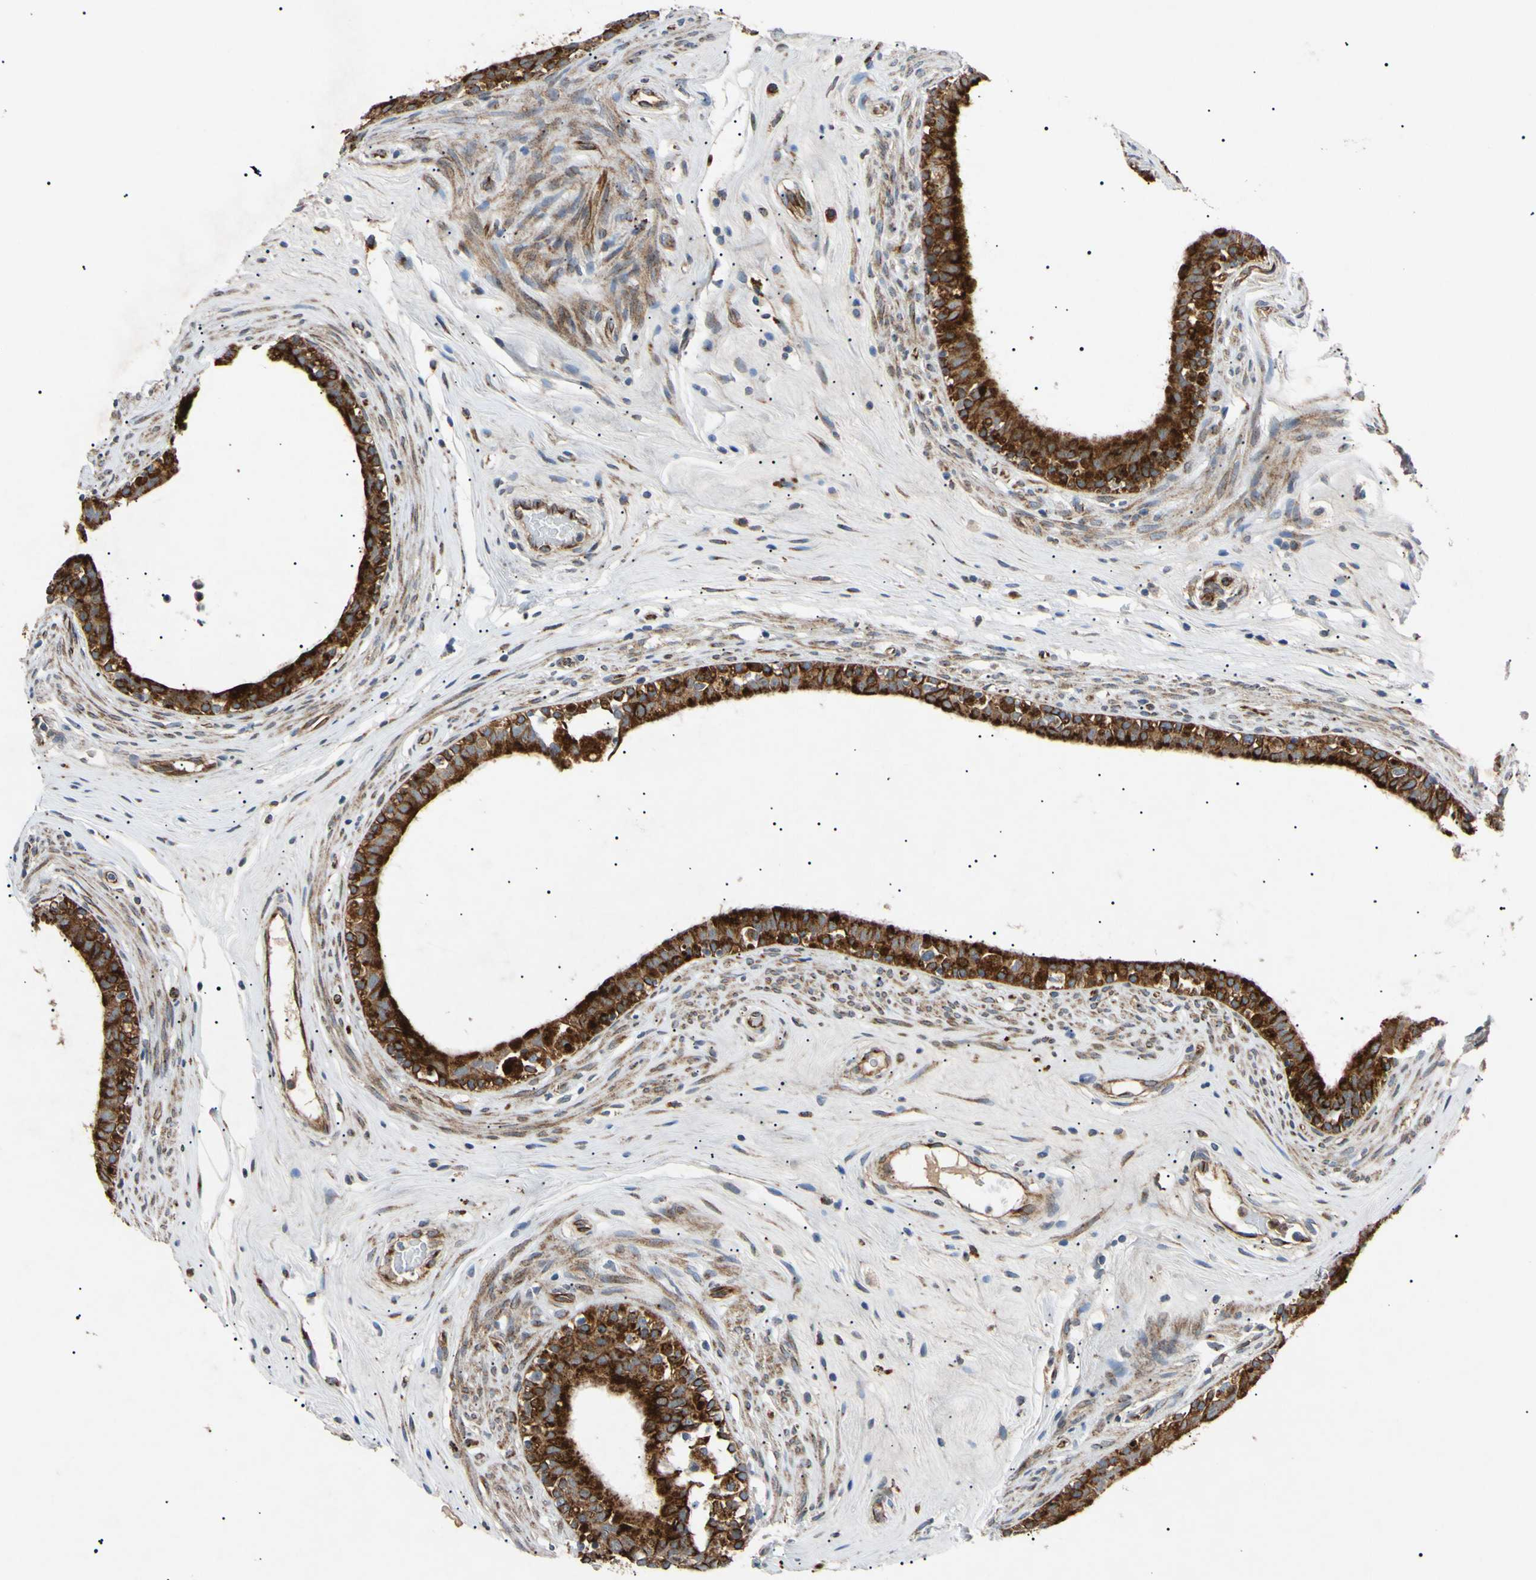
{"staining": {"intensity": "strong", "quantity": ">75%", "location": "cytoplasmic/membranous"}, "tissue": "epididymis", "cell_type": "Glandular cells", "image_type": "normal", "snomed": [{"axis": "morphology", "description": "Normal tissue, NOS"}, {"axis": "morphology", "description": "Inflammation, NOS"}, {"axis": "topography", "description": "Epididymis"}], "caption": "Immunohistochemistry (IHC) photomicrograph of unremarkable epididymis: epididymis stained using IHC reveals high levels of strong protein expression localized specifically in the cytoplasmic/membranous of glandular cells, appearing as a cytoplasmic/membranous brown color.", "gene": "TUBB4A", "patient": {"sex": "male", "age": 84}}